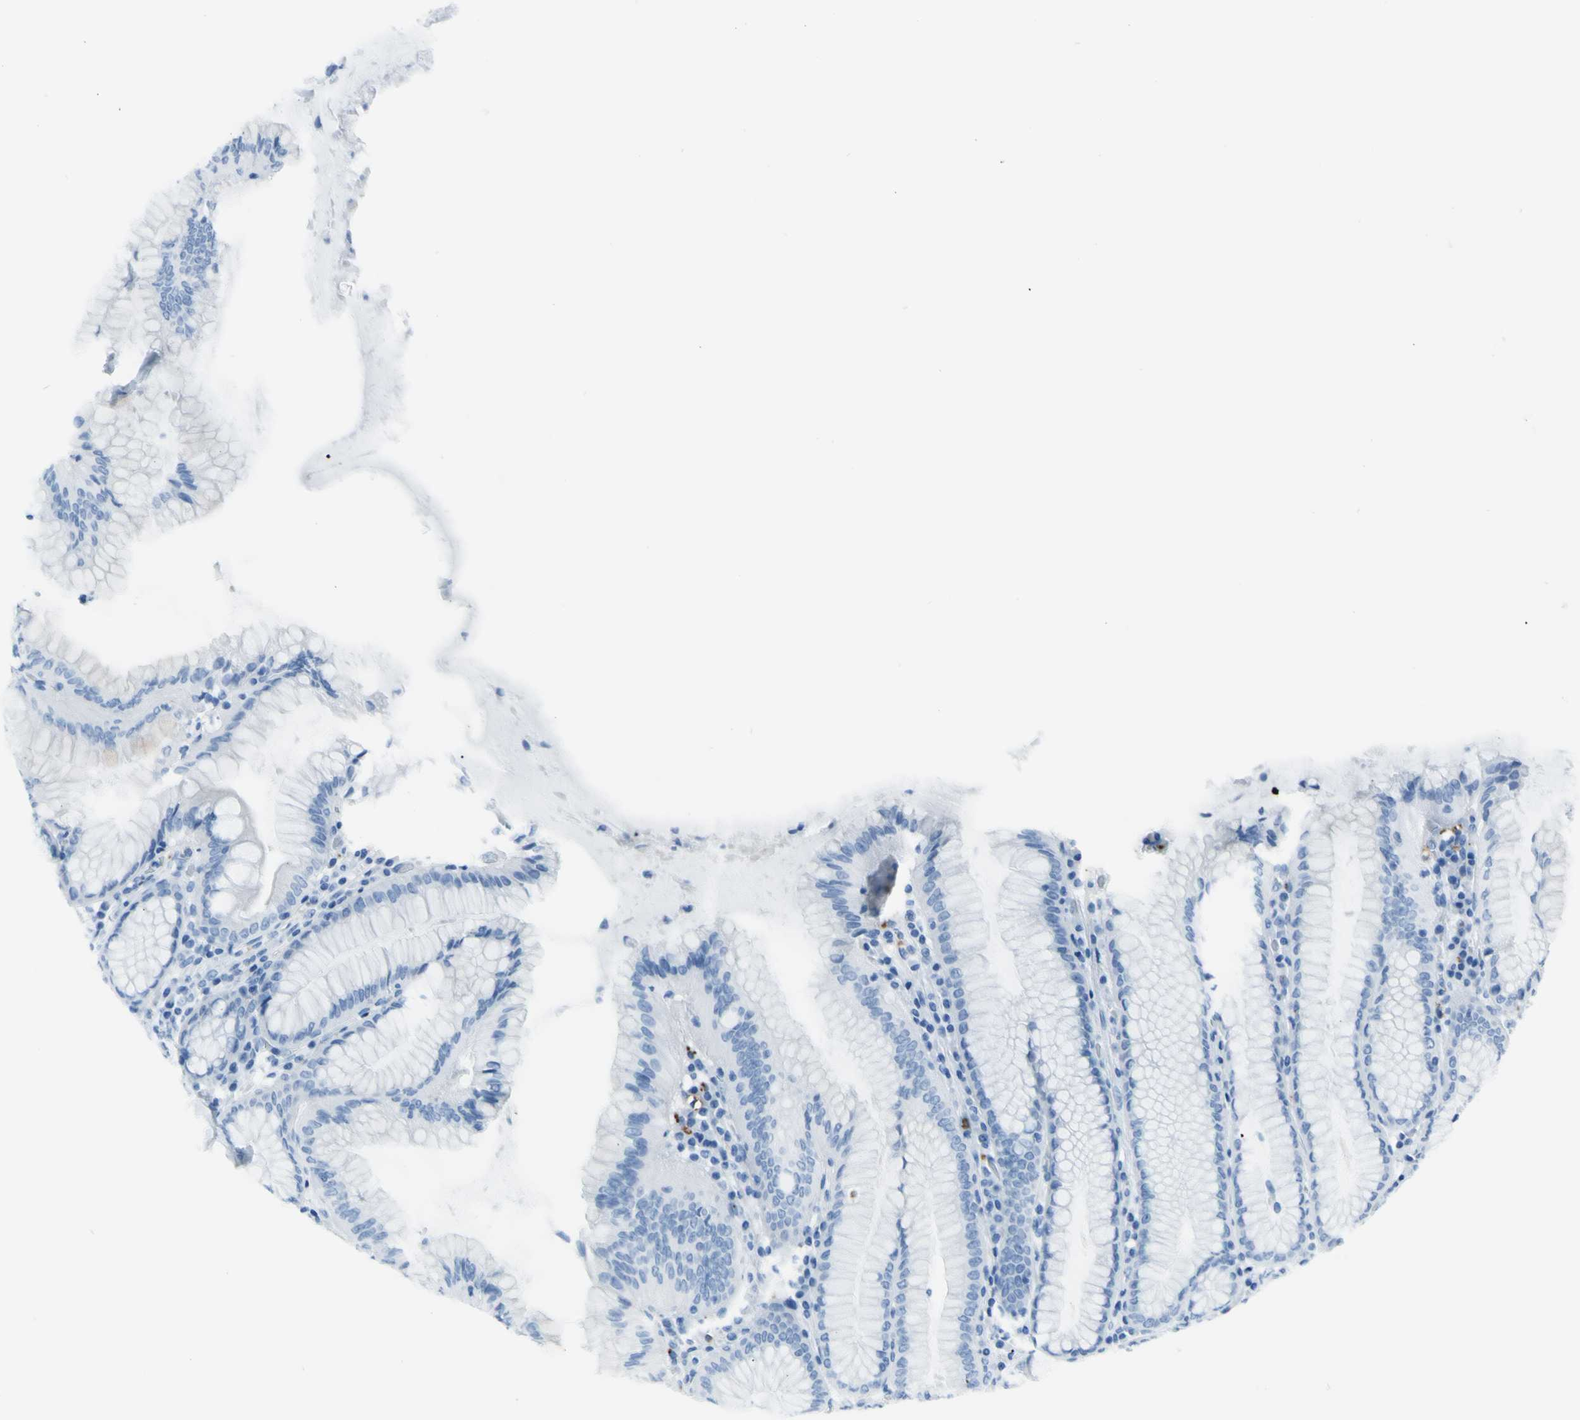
{"staining": {"intensity": "negative", "quantity": "none", "location": "none"}, "tissue": "stomach", "cell_type": "Glandular cells", "image_type": "normal", "snomed": [{"axis": "morphology", "description": "Normal tissue, NOS"}, {"axis": "topography", "description": "Stomach, lower"}], "caption": "A photomicrograph of human stomach is negative for staining in glandular cells. The staining was performed using DAB to visualize the protein expression in brown, while the nuclei were stained in blue with hematoxylin (Magnification: 20x).", "gene": "AFP", "patient": {"sex": "female", "age": 76}}